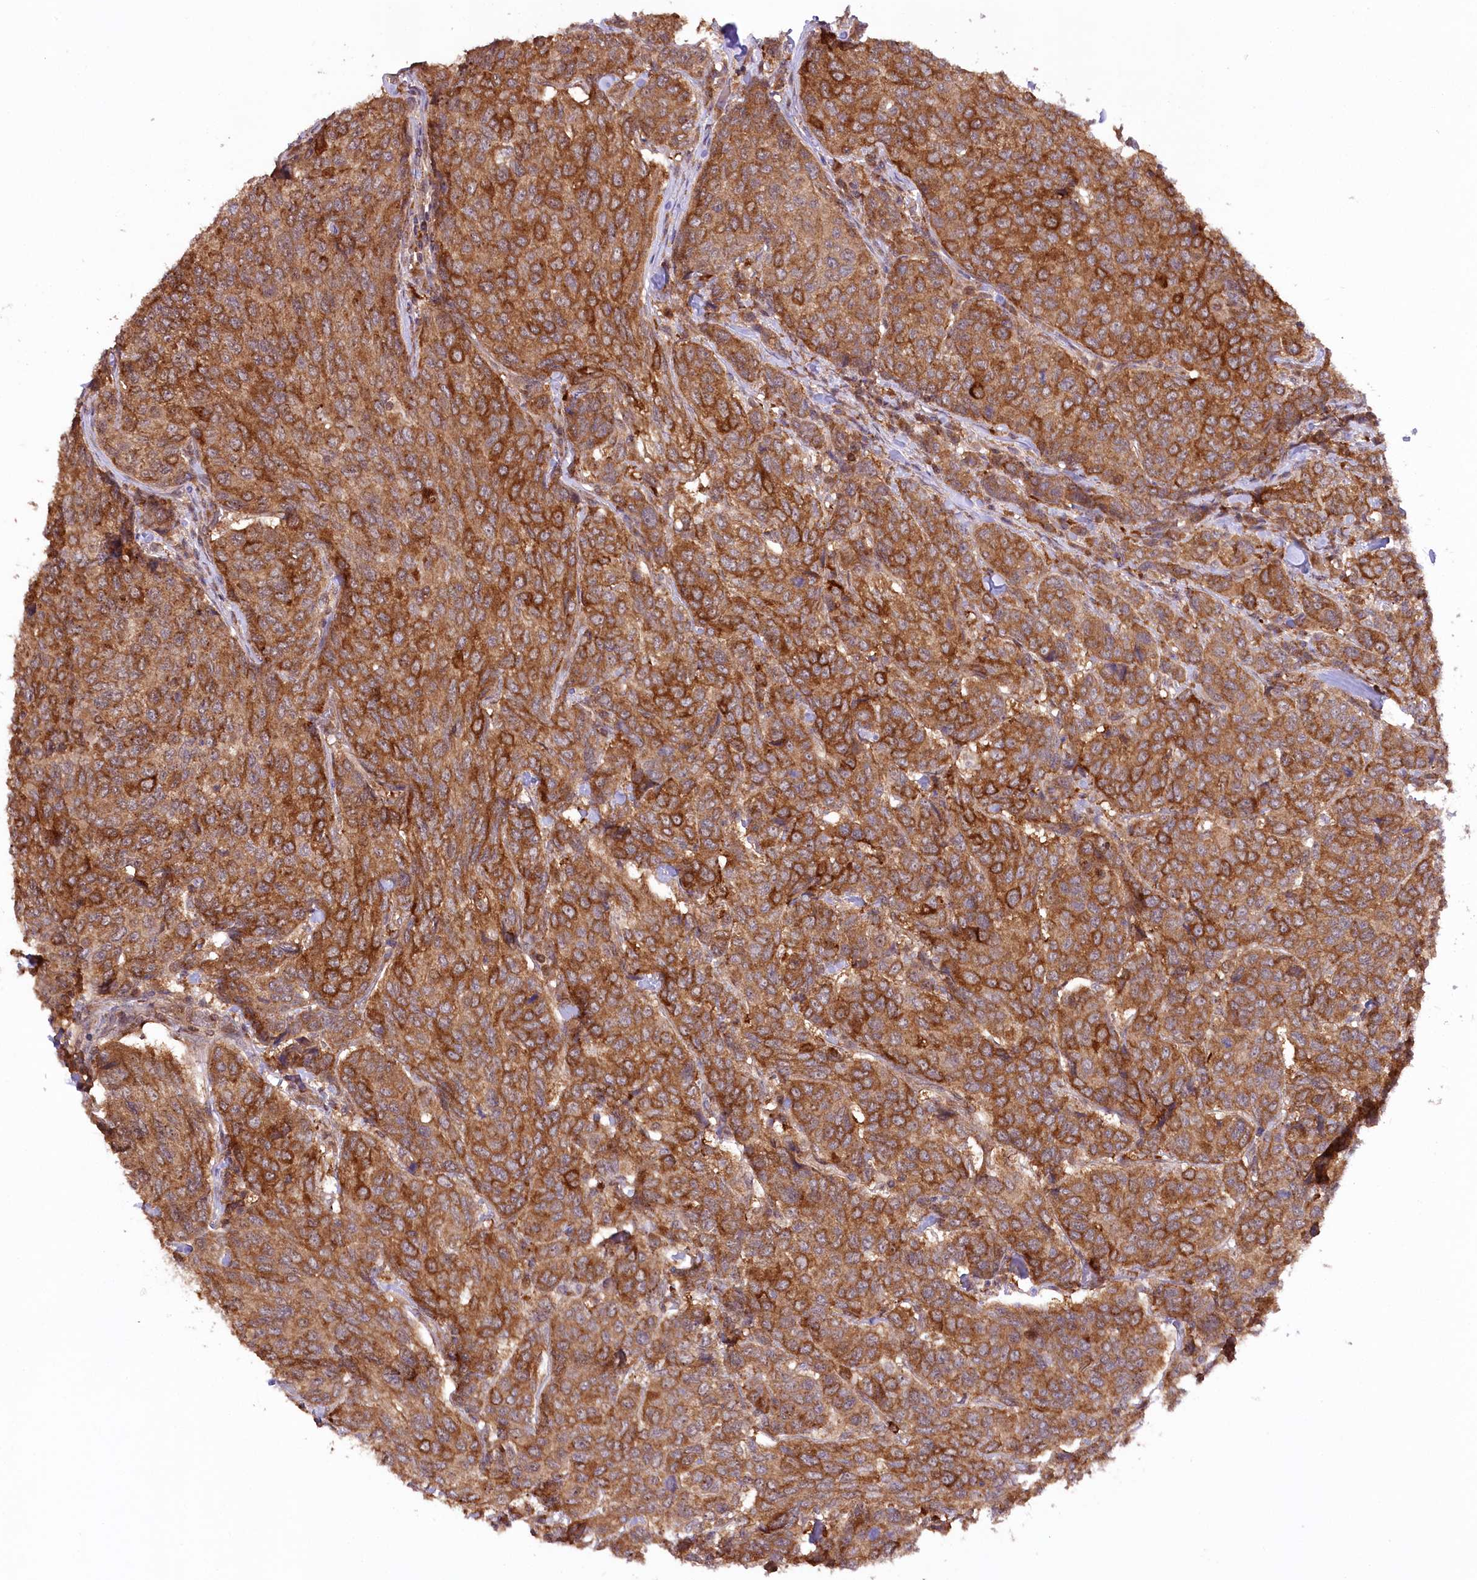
{"staining": {"intensity": "strong", "quantity": ">75%", "location": "cytoplasmic/membranous"}, "tissue": "breast cancer", "cell_type": "Tumor cells", "image_type": "cancer", "snomed": [{"axis": "morphology", "description": "Duct carcinoma"}, {"axis": "topography", "description": "Breast"}], "caption": "DAB (3,3'-diaminobenzidine) immunohistochemical staining of infiltrating ductal carcinoma (breast) exhibits strong cytoplasmic/membranous protein positivity in approximately >75% of tumor cells. (Brightfield microscopy of DAB IHC at high magnification).", "gene": "CCDC91", "patient": {"sex": "female", "age": 55}}